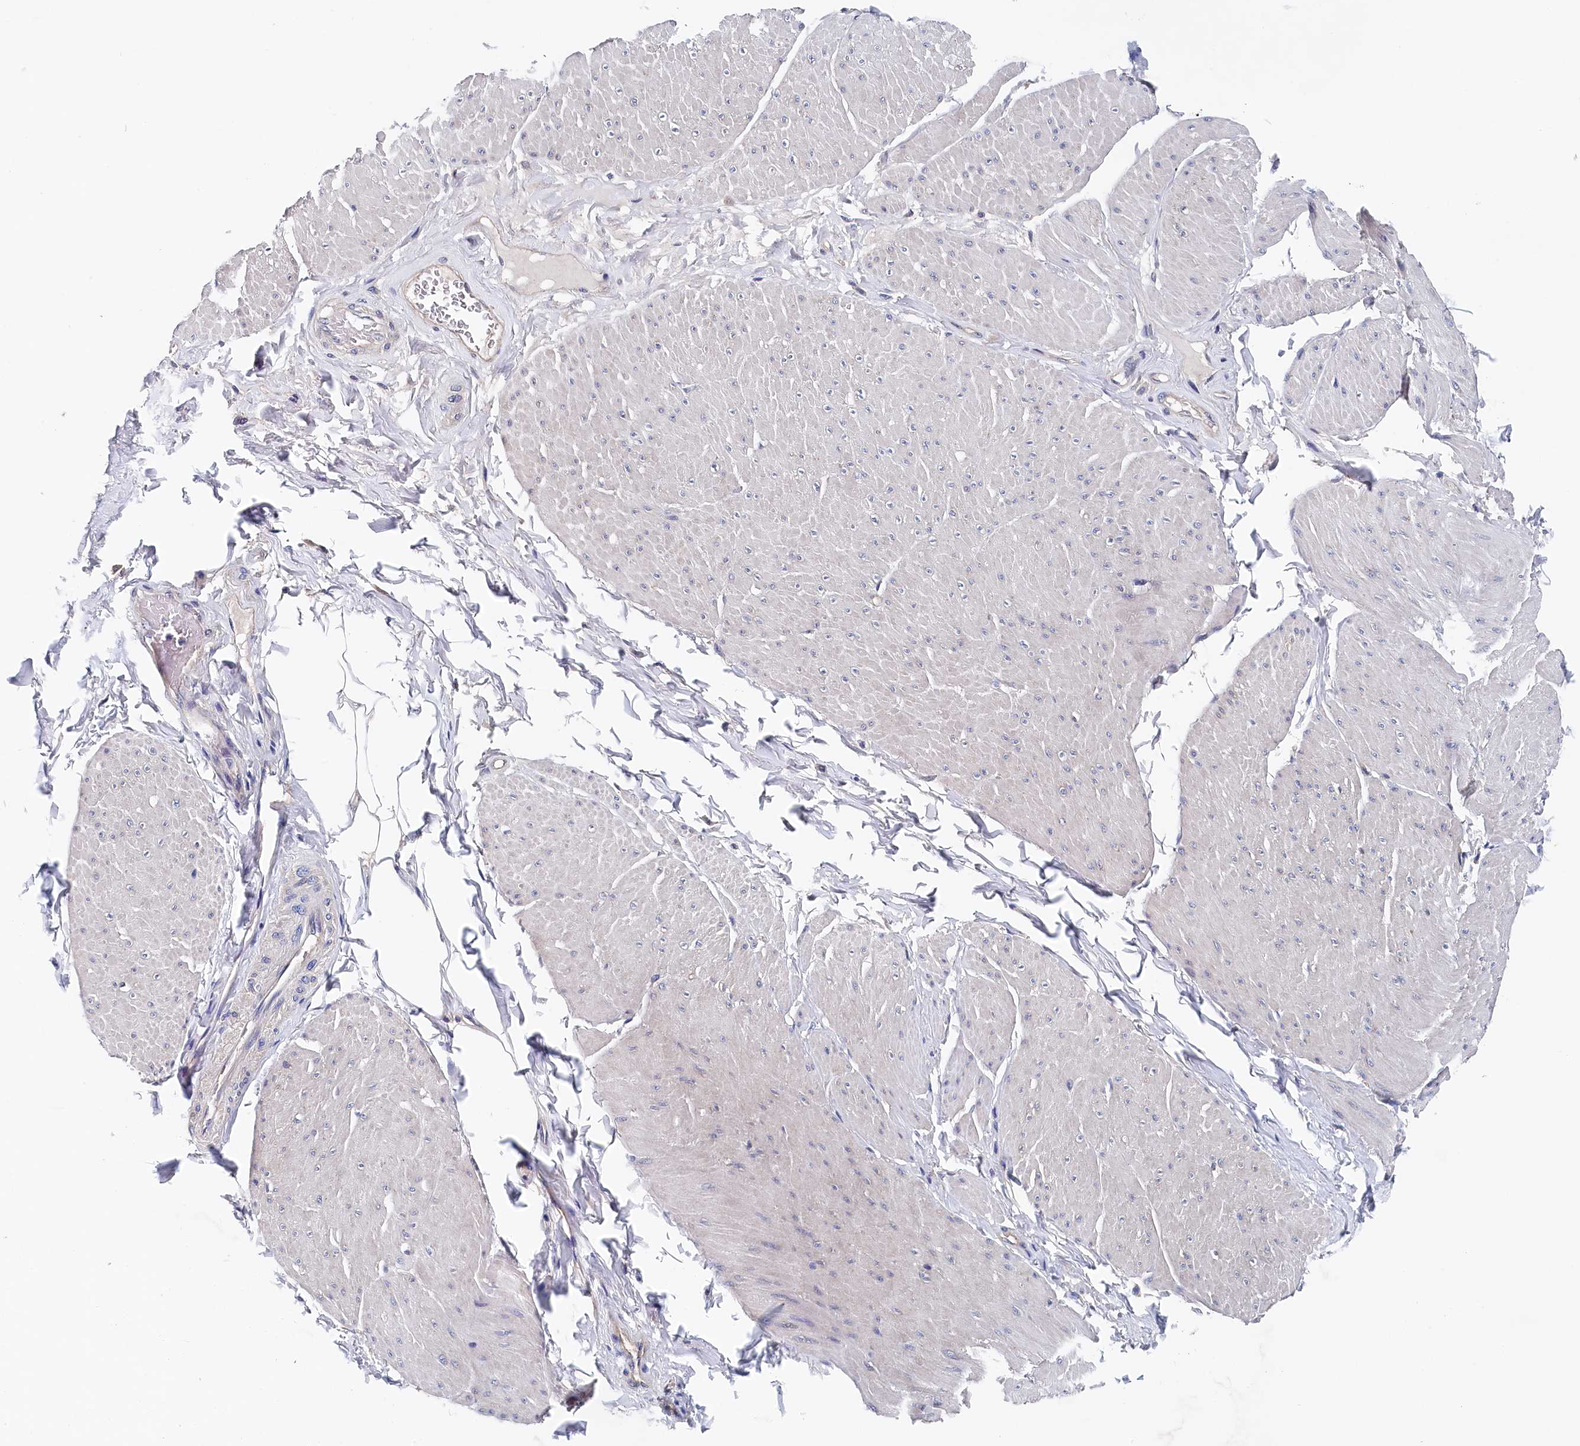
{"staining": {"intensity": "negative", "quantity": "none", "location": "none"}, "tissue": "smooth muscle", "cell_type": "Smooth muscle cells", "image_type": "normal", "snomed": [{"axis": "morphology", "description": "Urothelial carcinoma, High grade"}, {"axis": "topography", "description": "Urinary bladder"}], "caption": "The micrograph reveals no staining of smooth muscle cells in unremarkable smooth muscle.", "gene": "BHMT", "patient": {"sex": "male", "age": 46}}